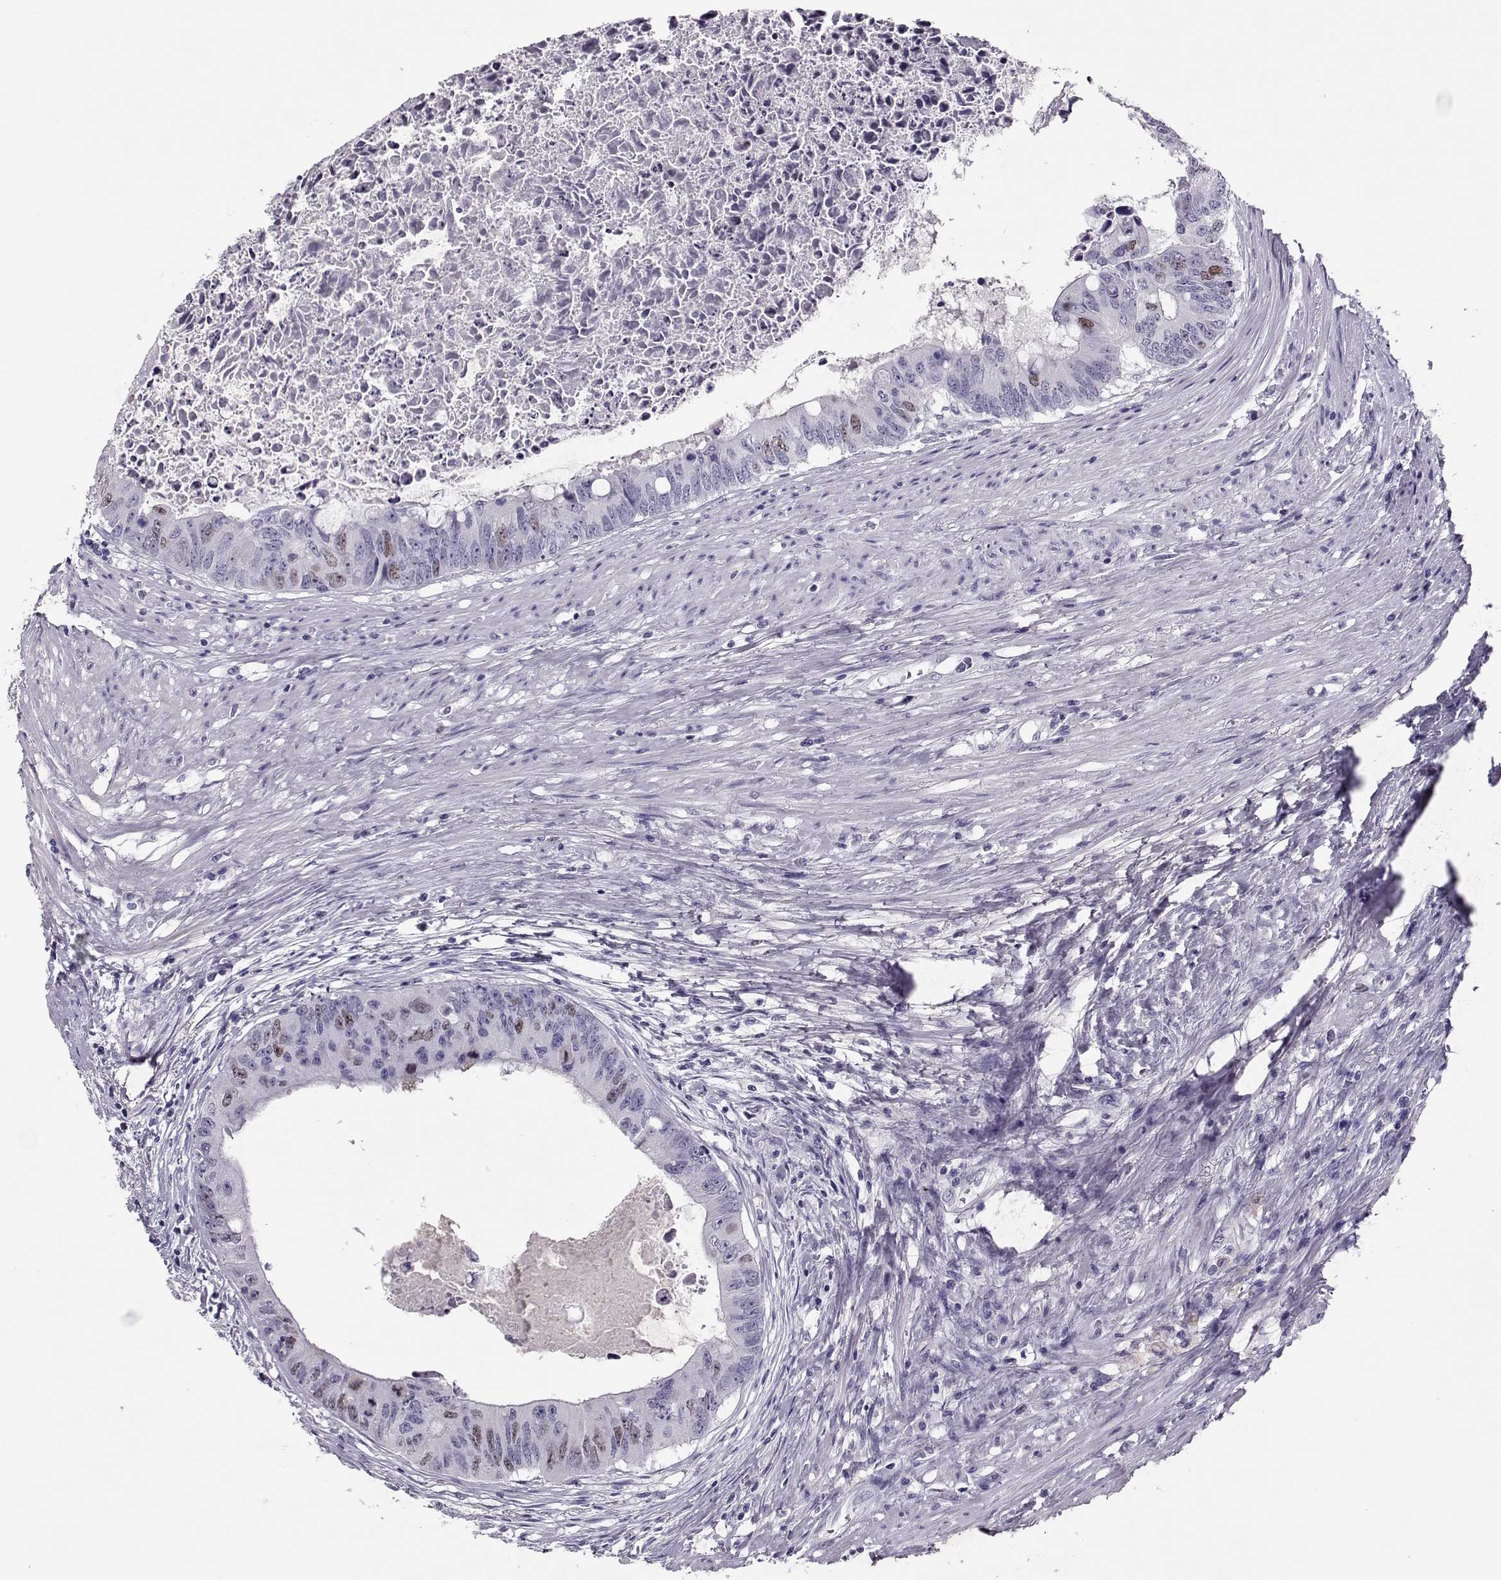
{"staining": {"intensity": "weak", "quantity": "<25%", "location": "nuclear"}, "tissue": "colorectal cancer", "cell_type": "Tumor cells", "image_type": "cancer", "snomed": [{"axis": "morphology", "description": "Adenocarcinoma, NOS"}, {"axis": "topography", "description": "Rectum"}], "caption": "IHC histopathology image of adenocarcinoma (colorectal) stained for a protein (brown), which displays no expression in tumor cells.", "gene": "SGO1", "patient": {"sex": "male", "age": 59}}